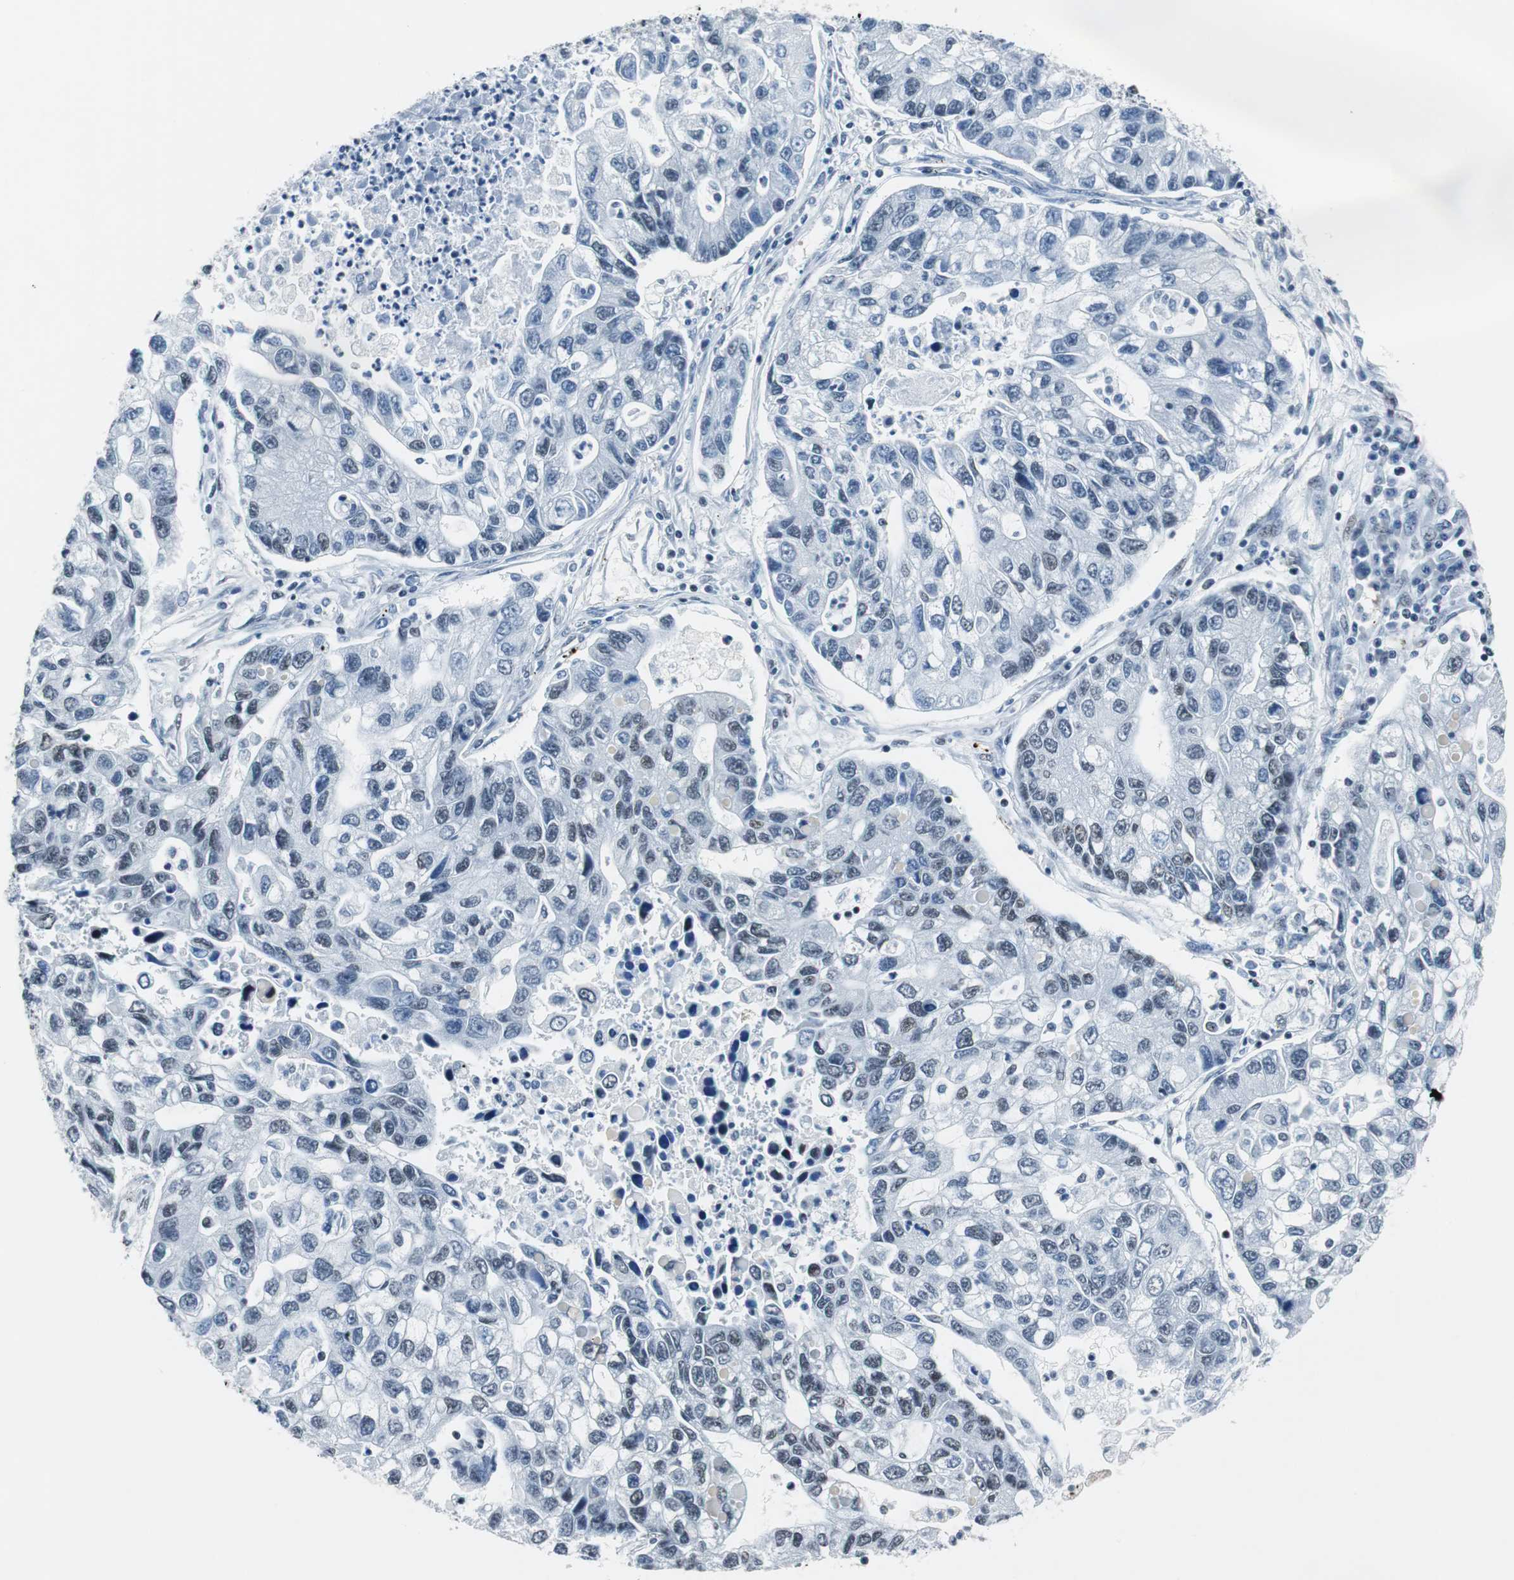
{"staining": {"intensity": "negative", "quantity": "none", "location": "none"}, "tissue": "lung cancer", "cell_type": "Tumor cells", "image_type": "cancer", "snomed": [{"axis": "morphology", "description": "Adenocarcinoma, NOS"}, {"axis": "topography", "description": "Lung"}], "caption": "DAB (3,3'-diaminobenzidine) immunohistochemical staining of human lung cancer (adenocarcinoma) demonstrates no significant staining in tumor cells.", "gene": "HDAC3", "patient": {"sex": "female", "age": 51}}